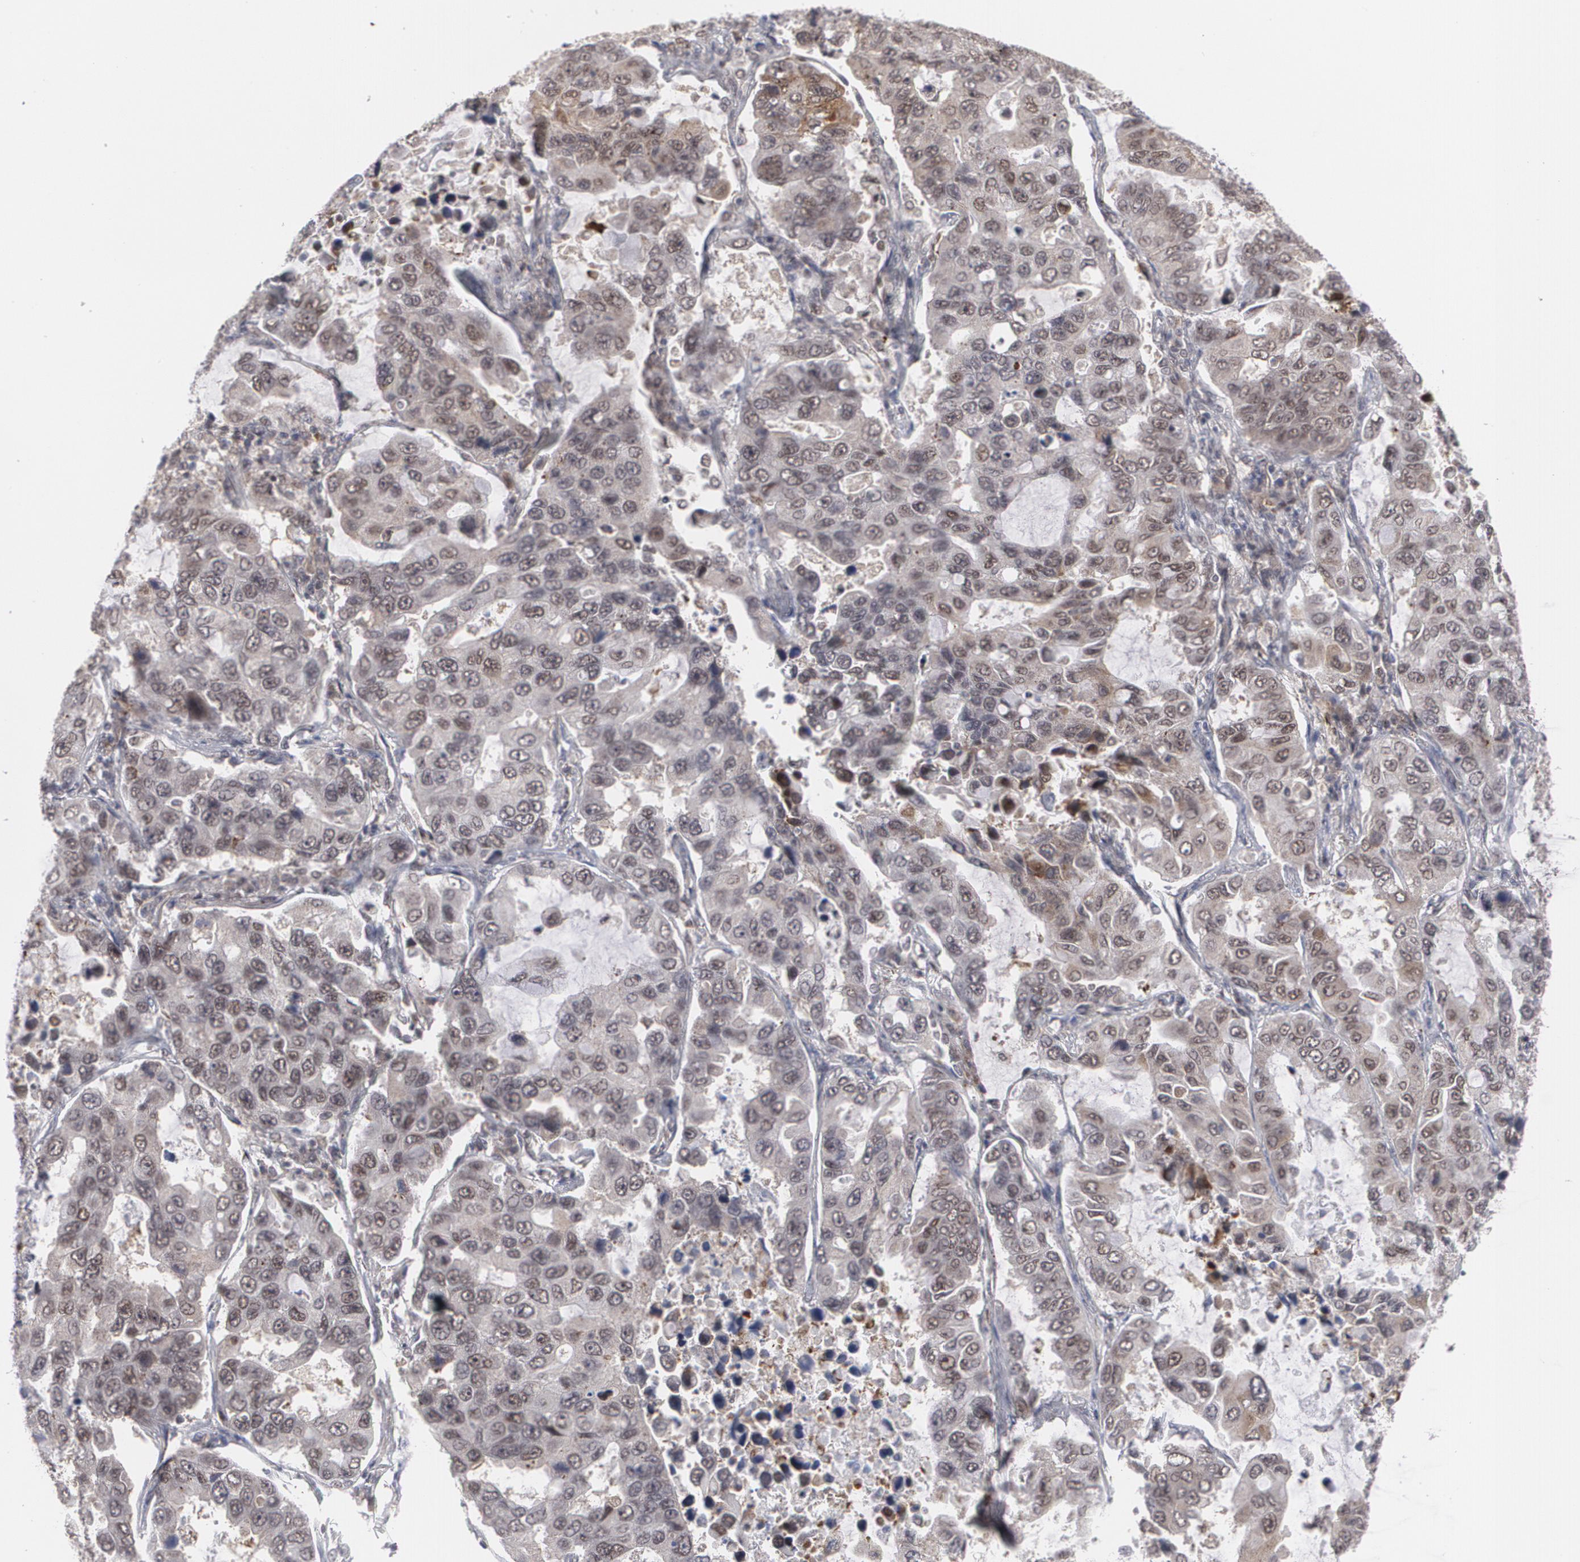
{"staining": {"intensity": "moderate", "quantity": ">75%", "location": "nuclear"}, "tissue": "lung cancer", "cell_type": "Tumor cells", "image_type": "cancer", "snomed": [{"axis": "morphology", "description": "Adenocarcinoma, NOS"}, {"axis": "topography", "description": "Lung"}], "caption": "About >75% of tumor cells in human lung cancer display moderate nuclear protein expression as visualized by brown immunohistochemical staining.", "gene": "INTS6", "patient": {"sex": "male", "age": 64}}